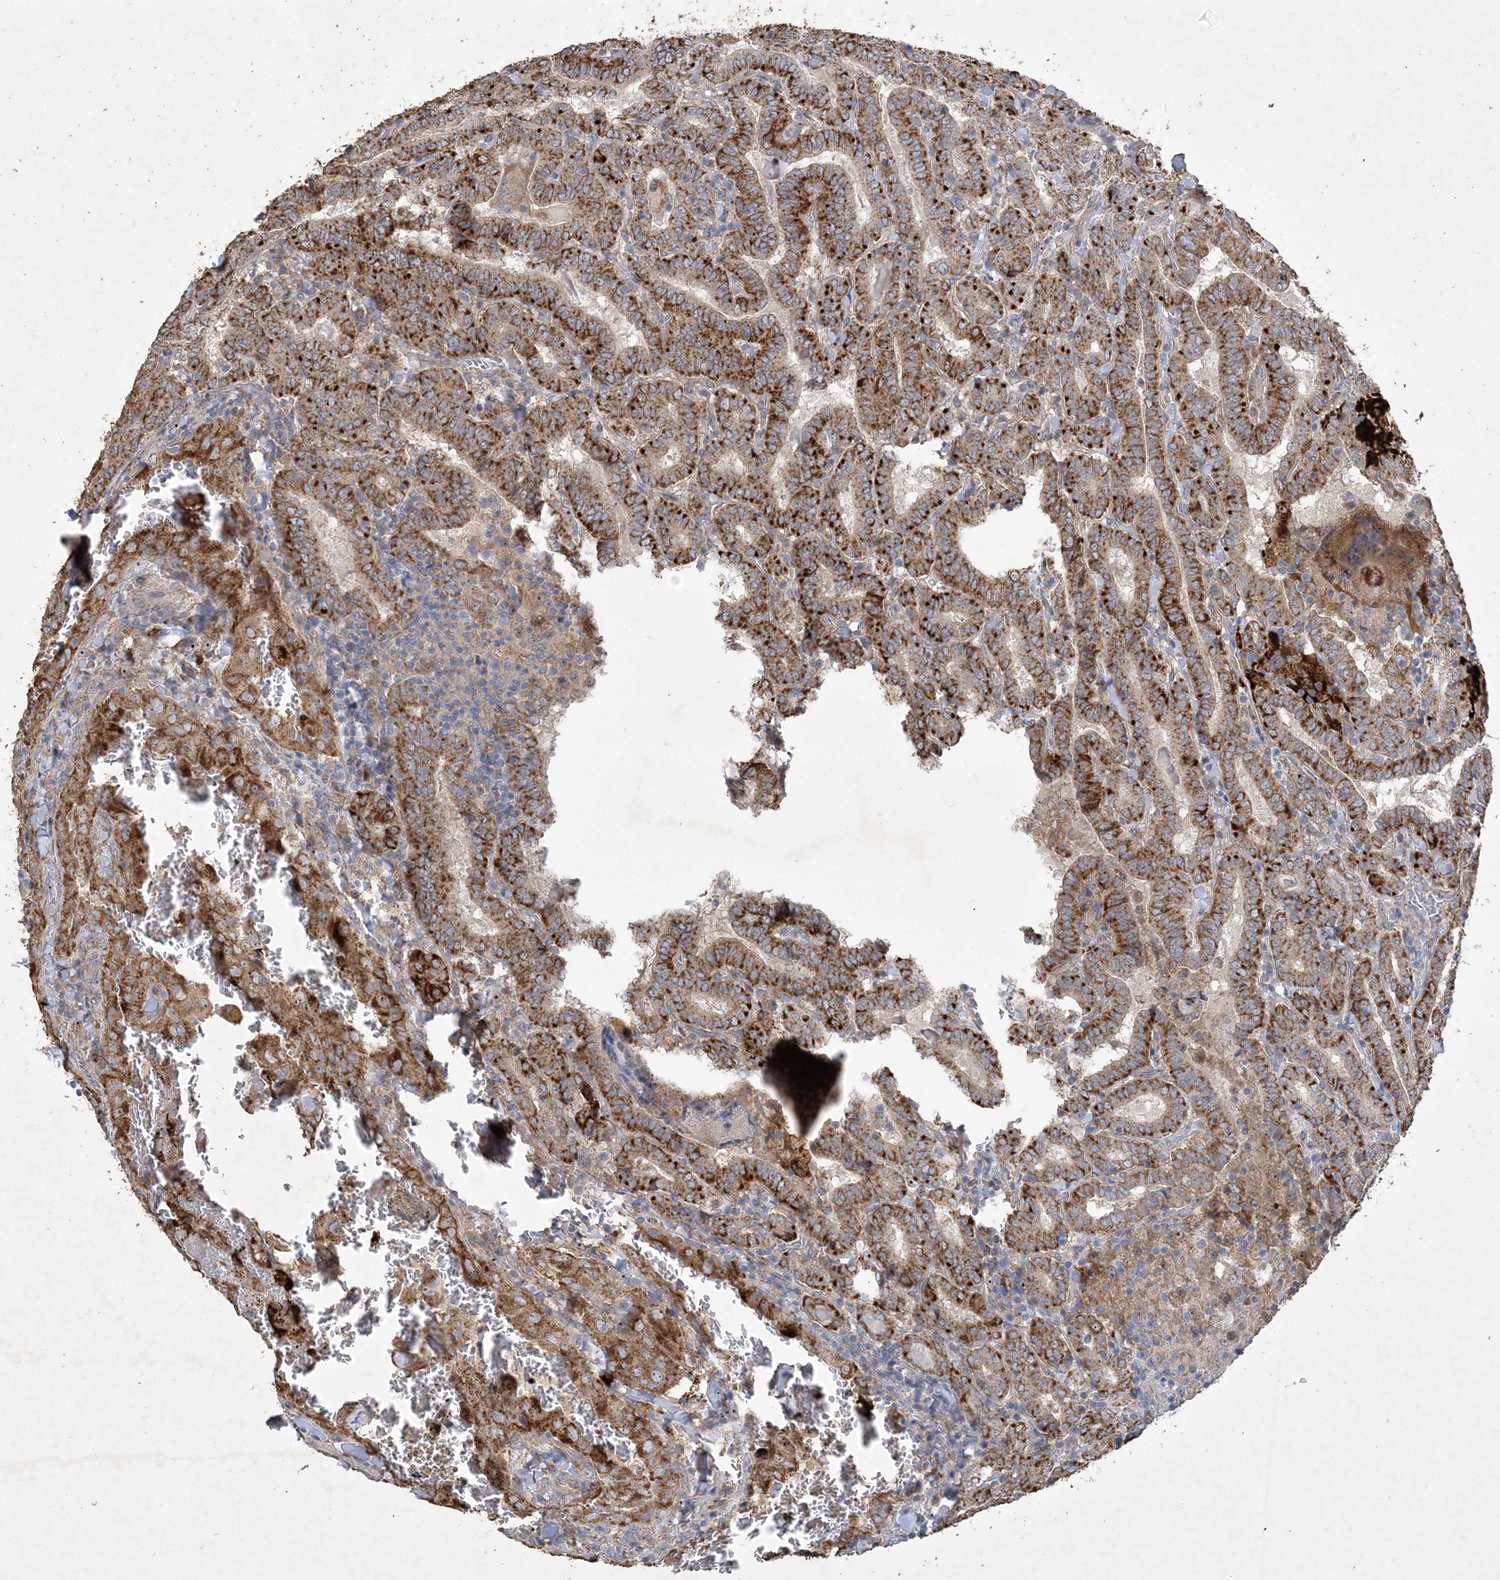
{"staining": {"intensity": "strong", "quantity": ">75%", "location": "cytoplasmic/membranous"}, "tissue": "thyroid cancer", "cell_type": "Tumor cells", "image_type": "cancer", "snomed": [{"axis": "morphology", "description": "Papillary adenocarcinoma, NOS"}, {"axis": "topography", "description": "Thyroid gland"}], "caption": "An image of papillary adenocarcinoma (thyroid) stained for a protein exhibits strong cytoplasmic/membranous brown staining in tumor cells.", "gene": "FEZ2", "patient": {"sex": "female", "age": 72}}